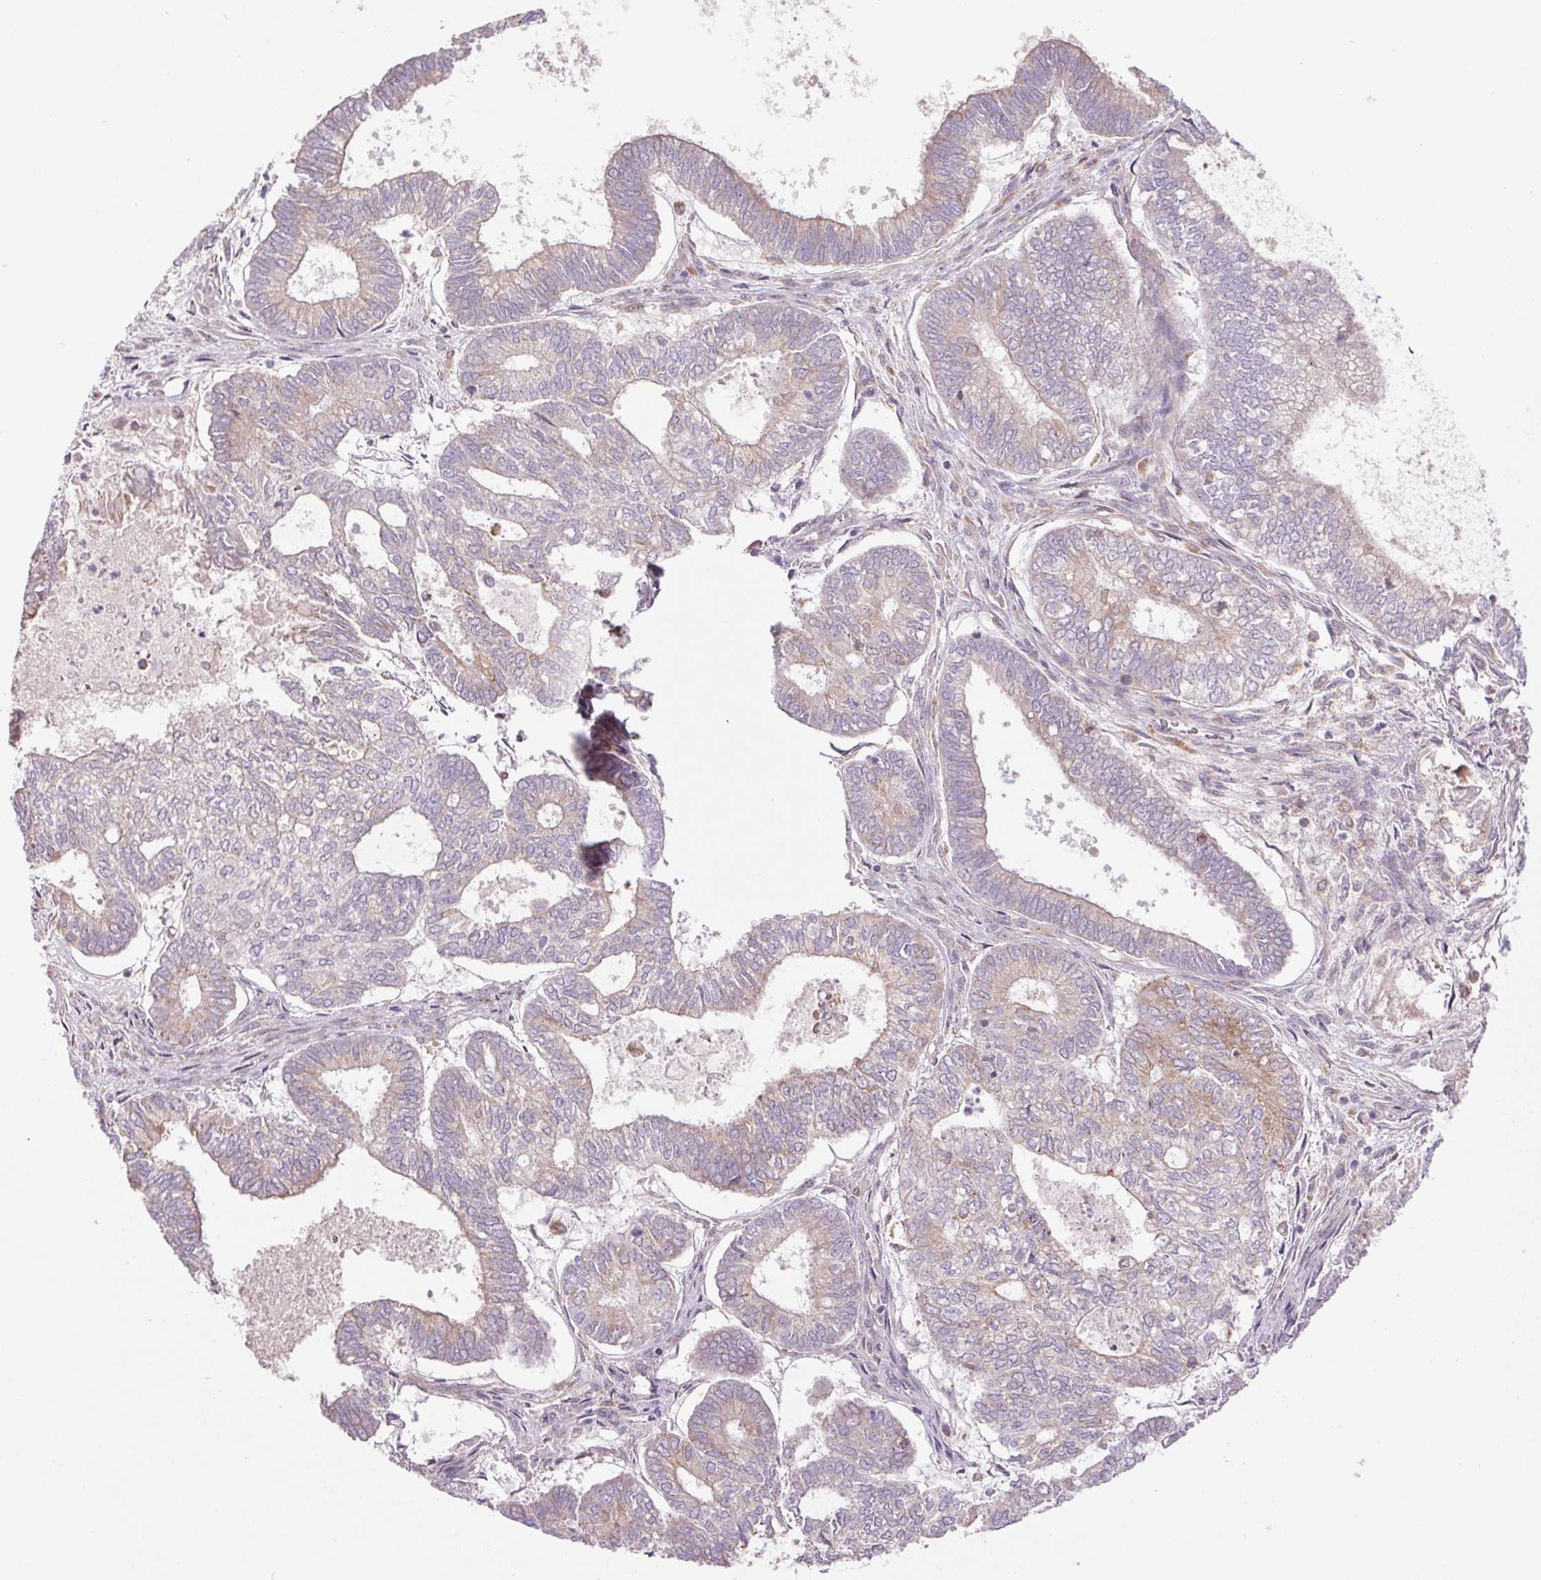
{"staining": {"intensity": "weak", "quantity": "<25%", "location": "cytoplasmic/membranous"}, "tissue": "ovarian cancer", "cell_type": "Tumor cells", "image_type": "cancer", "snomed": [{"axis": "morphology", "description": "Carcinoma, endometroid"}, {"axis": "topography", "description": "Ovary"}], "caption": "DAB immunohistochemical staining of endometroid carcinoma (ovarian) reveals no significant expression in tumor cells. Brightfield microscopy of IHC stained with DAB (brown) and hematoxylin (blue), captured at high magnification.", "gene": "KLHL20", "patient": {"sex": "female", "age": 64}}